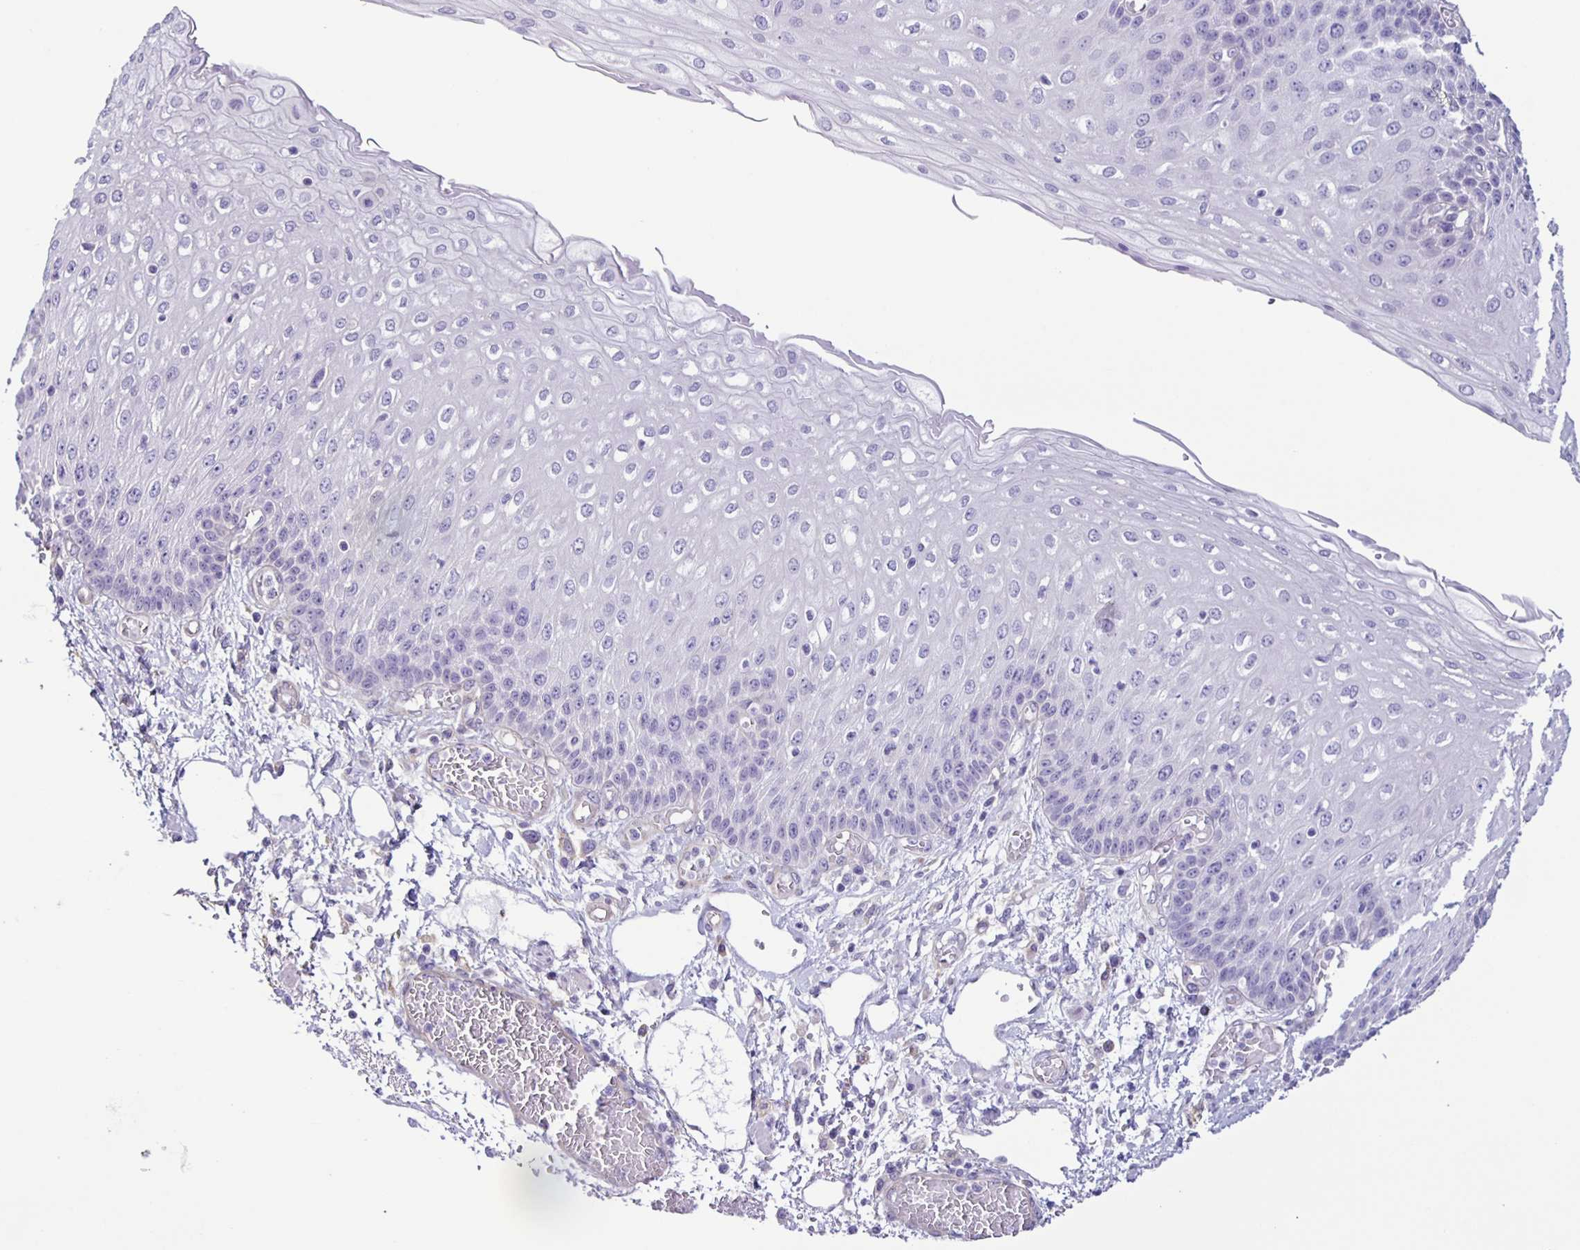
{"staining": {"intensity": "negative", "quantity": "none", "location": "none"}, "tissue": "esophagus", "cell_type": "Squamous epithelial cells", "image_type": "normal", "snomed": [{"axis": "morphology", "description": "Normal tissue, NOS"}, {"axis": "morphology", "description": "Adenocarcinoma, NOS"}, {"axis": "topography", "description": "Esophagus"}], "caption": "DAB immunohistochemical staining of benign esophagus reveals no significant staining in squamous epithelial cells.", "gene": "BOLL", "patient": {"sex": "male", "age": 81}}